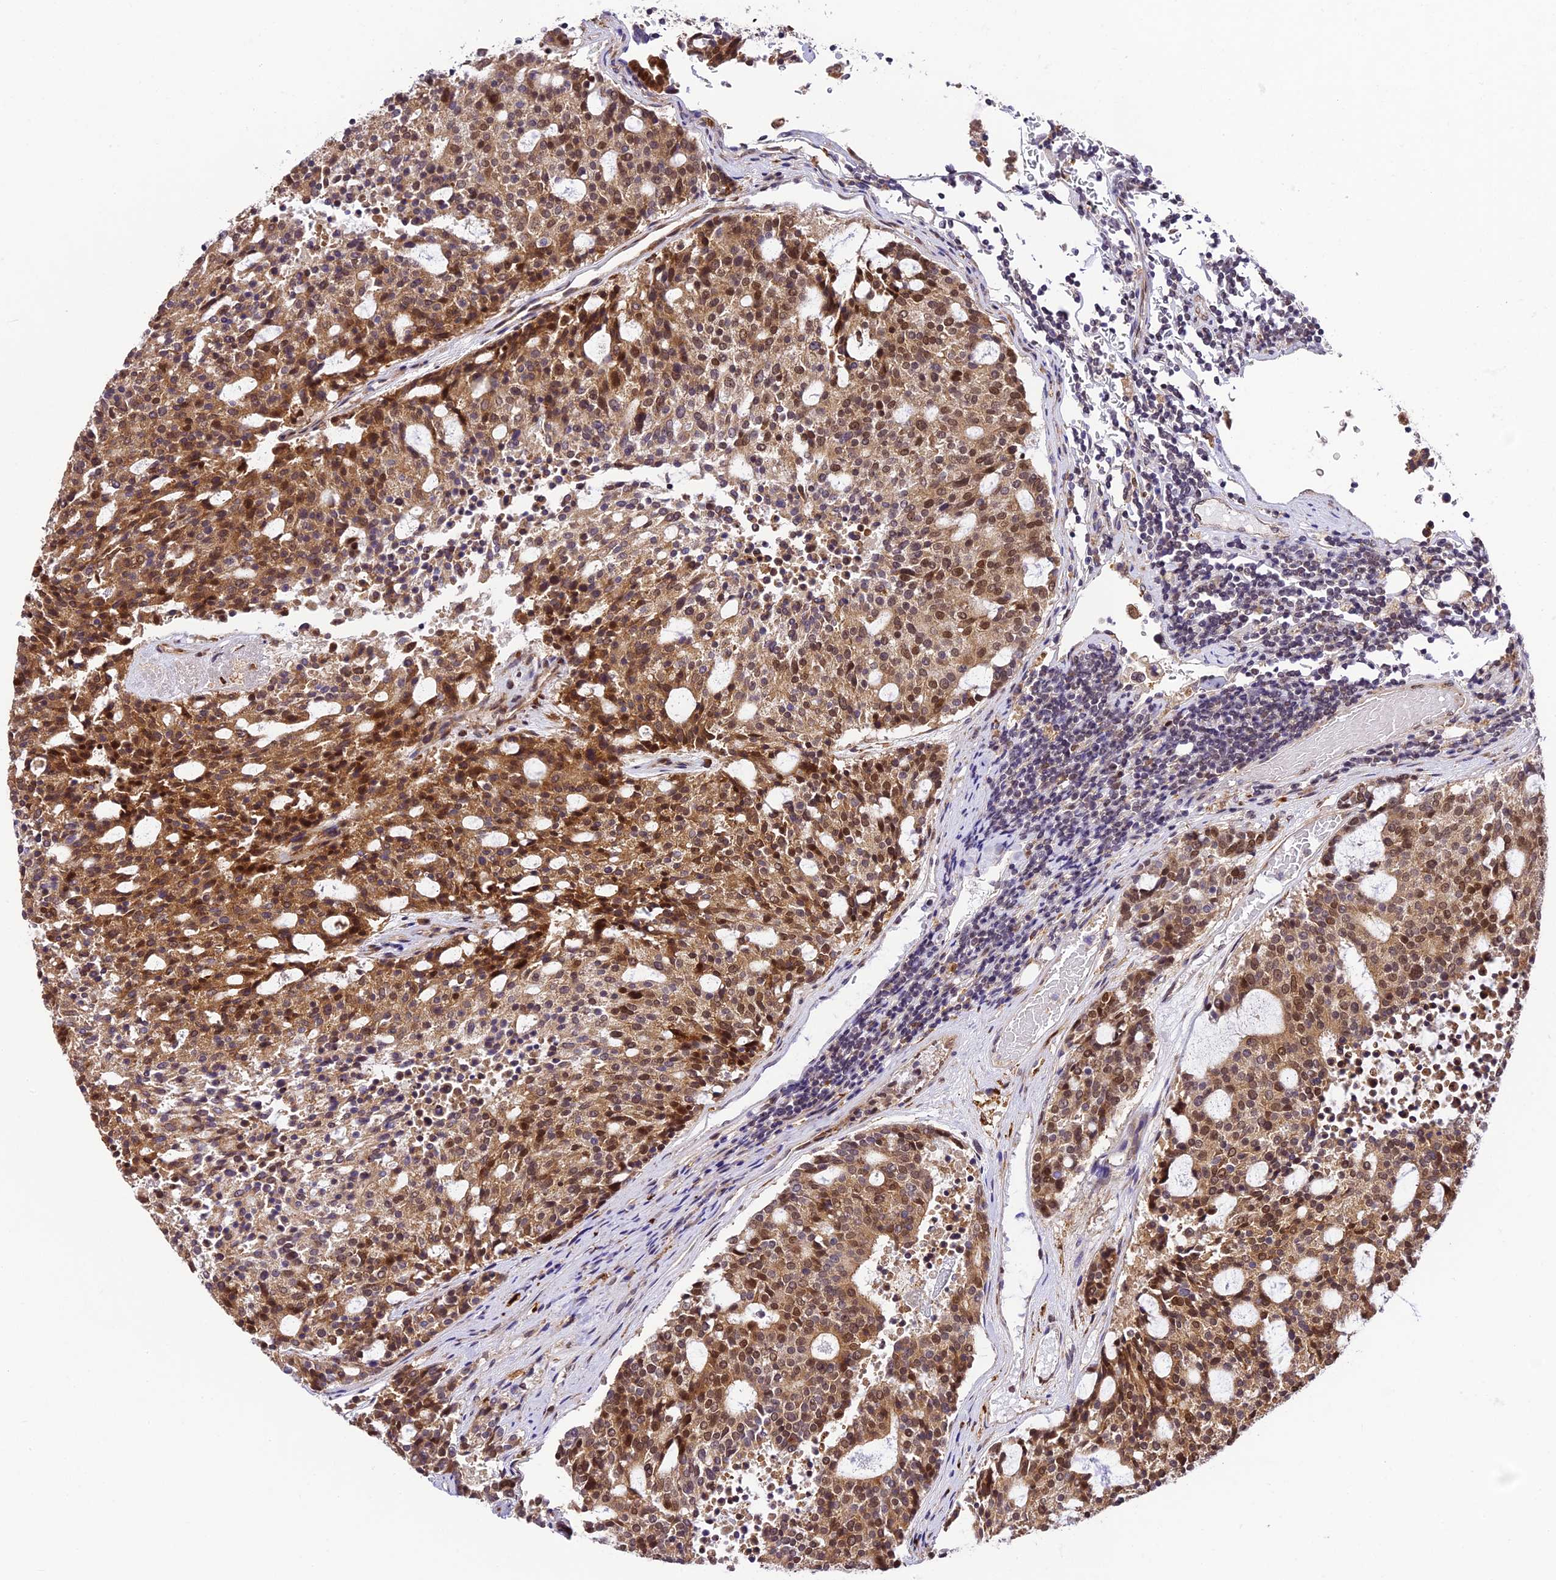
{"staining": {"intensity": "moderate", "quantity": ">75%", "location": "cytoplasmic/membranous,nuclear"}, "tissue": "carcinoid", "cell_type": "Tumor cells", "image_type": "cancer", "snomed": [{"axis": "morphology", "description": "Carcinoid, malignant, NOS"}, {"axis": "topography", "description": "Pancreas"}], "caption": "Protein expression by IHC reveals moderate cytoplasmic/membranous and nuclear positivity in about >75% of tumor cells in carcinoid (malignant). Using DAB (3,3'-diaminobenzidine) (brown) and hematoxylin (blue) stains, captured at high magnification using brightfield microscopy.", "gene": "TRIM22", "patient": {"sex": "female", "age": 54}}